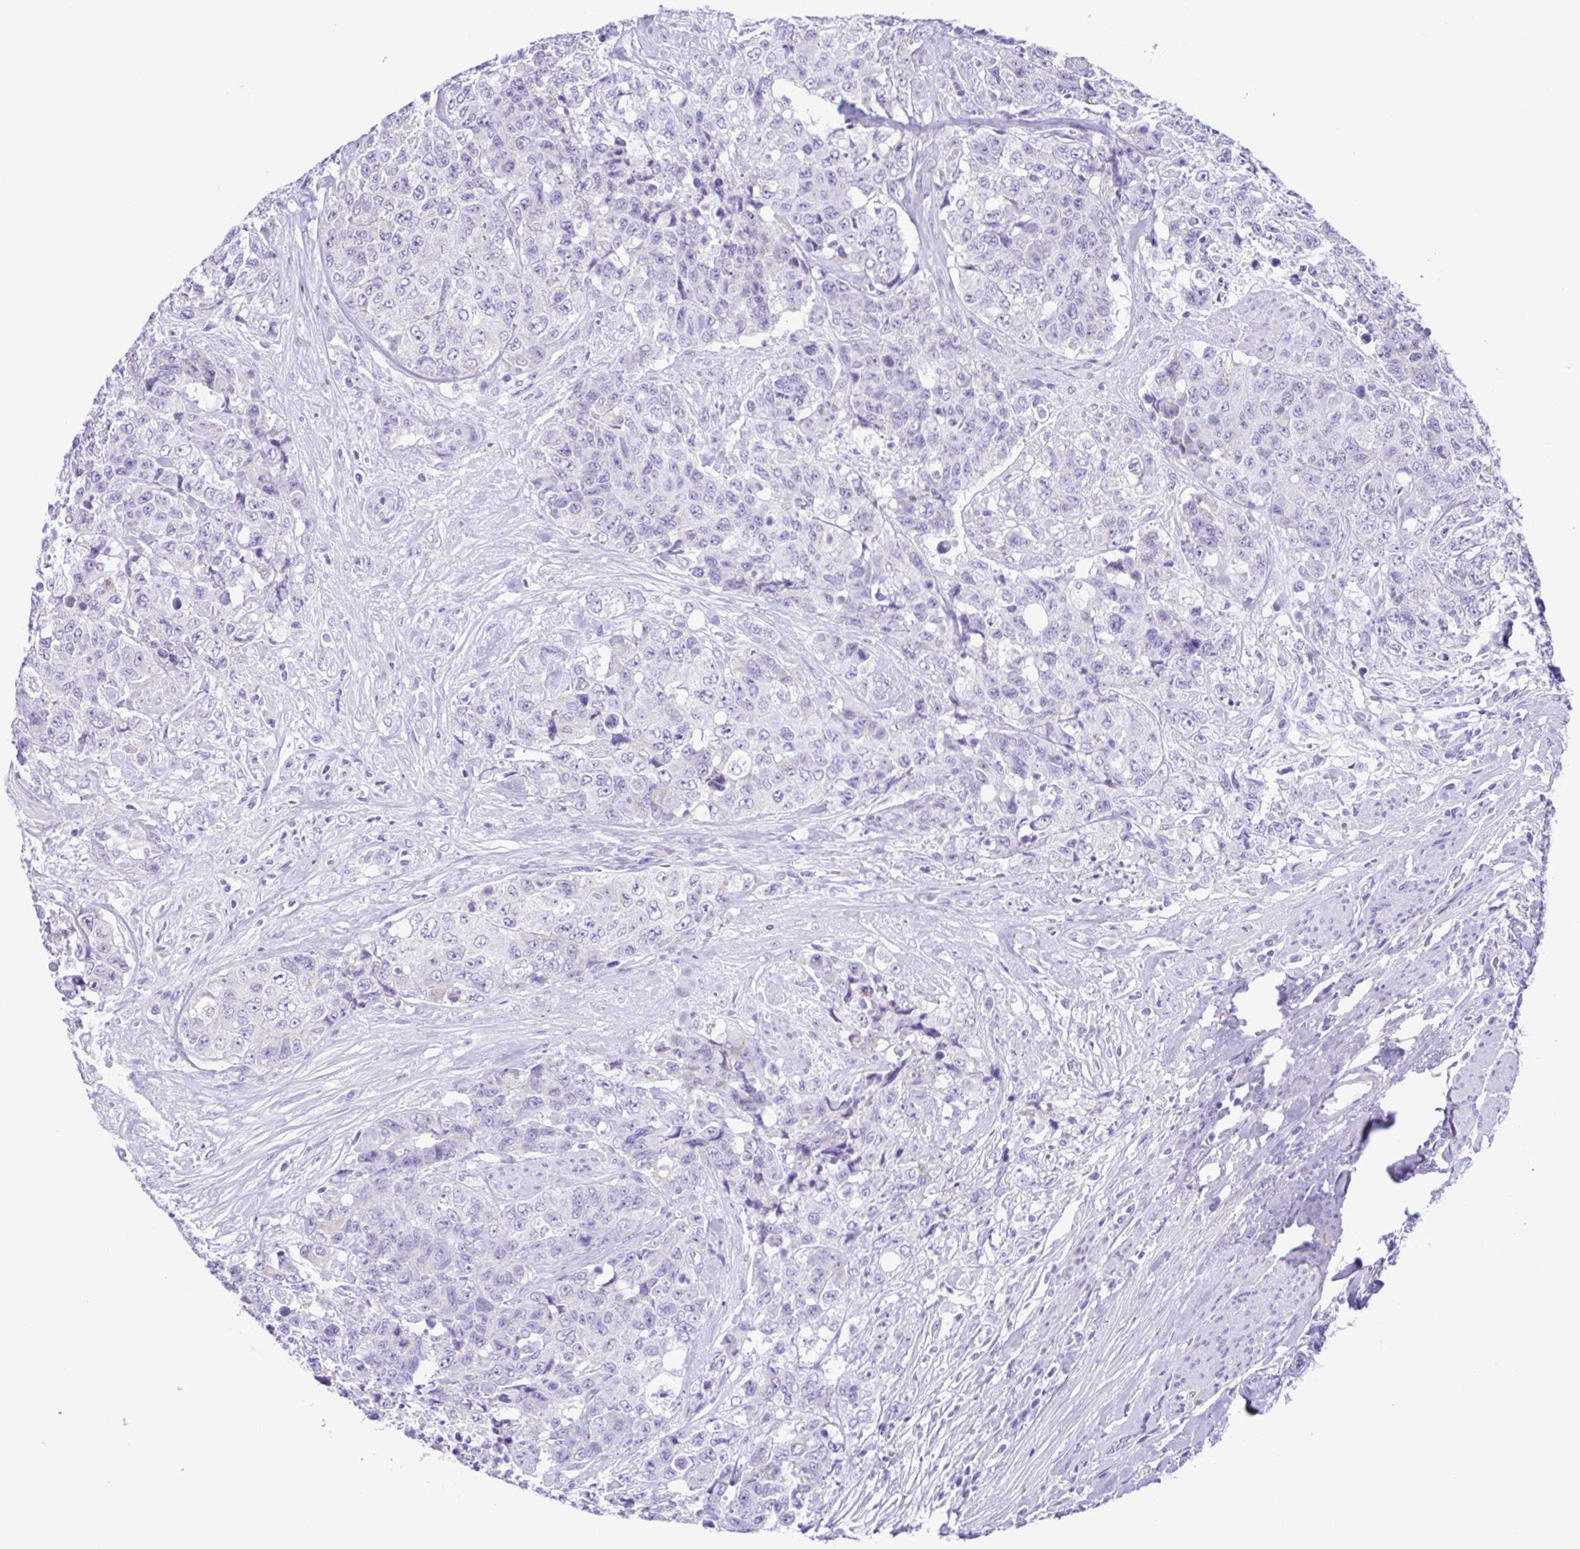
{"staining": {"intensity": "negative", "quantity": "none", "location": "none"}, "tissue": "urothelial cancer", "cell_type": "Tumor cells", "image_type": "cancer", "snomed": [{"axis": "morphology", "description": "Urothelial carcinoma, High grade"}, {"axis": "topography", "description": "Urinary bladder"}], "caption": "An image of human urothelial cancer is negative for staining in tumor cells.", "gene": "ACTRT3", "patient": {"sex": "female", "age": 78}}